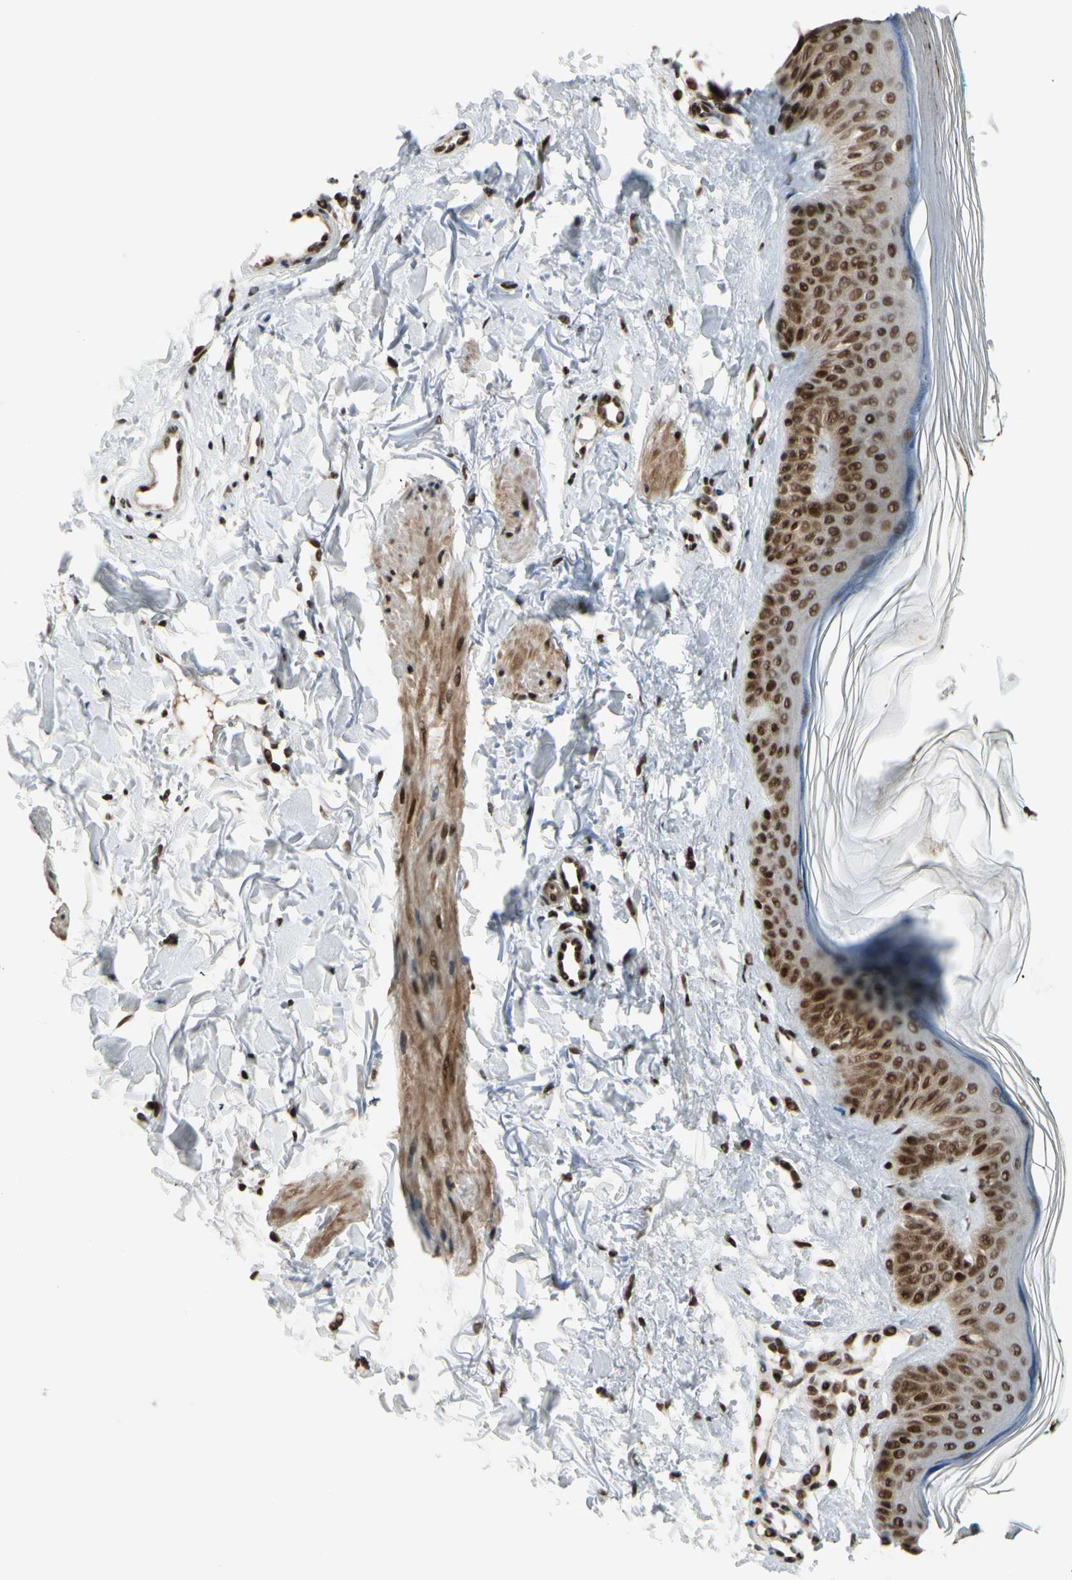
{"staining": {"intensity": "moderate", "quantity": ">75%", "location": "nuclear"}, "tissue": "skin", "cell_type": "Fibroblasts", "image_type": "normal", "snomed": [{"axis": "morphology", "description": "Normal tissue, NOS"}, {"axis": "topography", "description": "Skin"}], "caption": "Protein expression analysis of benign human skin reveals moderate nuclear expression in about >75% of fibroblasts. The staining was performed using DAB (3,3'-diaminobenzidine), with brown indicating positive protein expression. Nuclei are stained blue with hematoxylin.", "gene": "CHAMP1", "patient": {"sex": "male", "age": 71}}